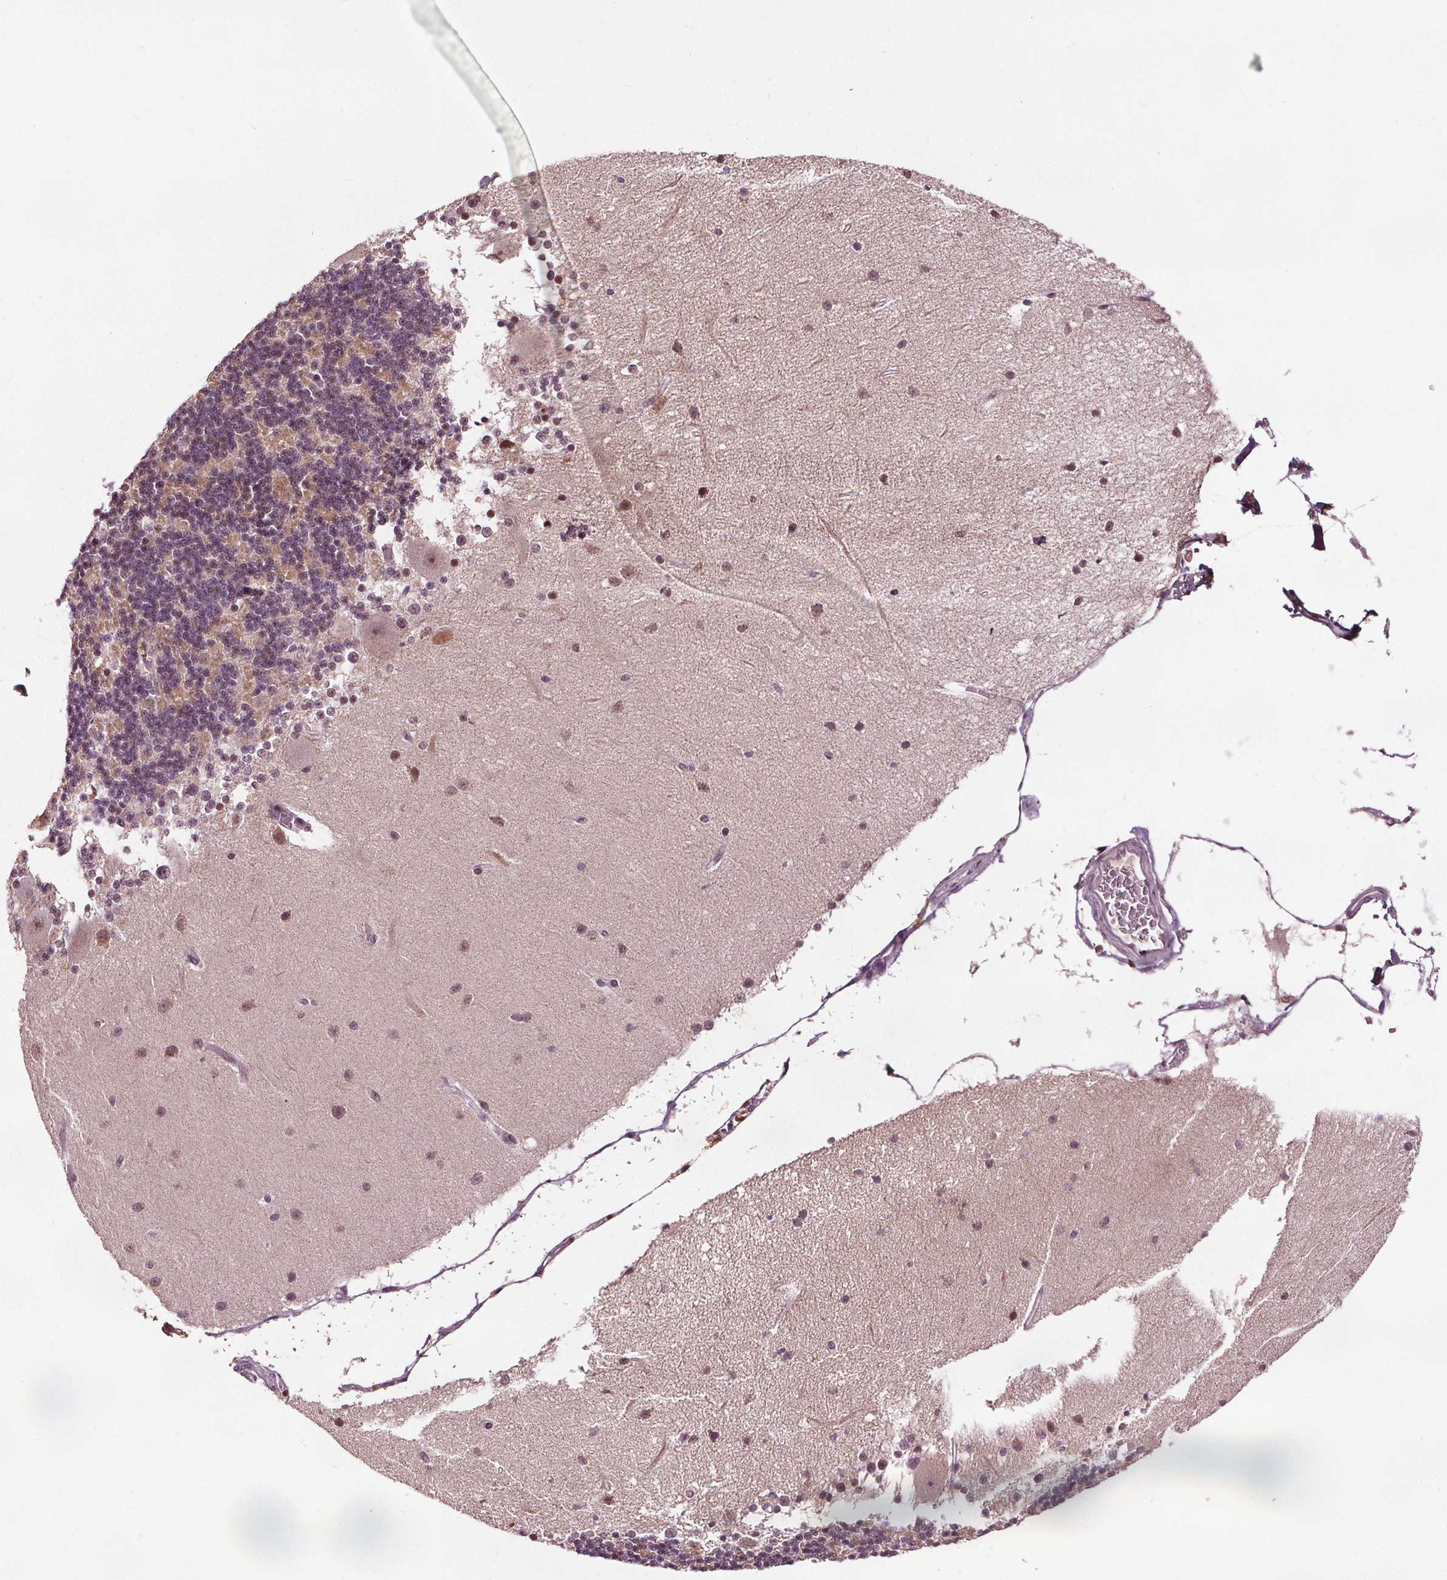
{"staining": {"intensity": "moderate", "quantity": "25%-75%", "location": "cytoplasmic/membranous,nuclear"}, "tissue": "cerebellum", "cell_type": "Cells in granular layer", "image_type": "normal", "snomed": [{"axis": "morphology", "description": "Normal tissue, NOS"}, {"axis": "topography", "description": "Cerebellum"}], "caption": "Approximately 25%-75% of cells in granular layer in benign human cerebellum display moderate cytoplasmic/membranous,nuclear protein positivity as visualized by brown immunohistochemical staining.", "gene": "DDX11", "patient": {"sex": "female", "age": 54}}